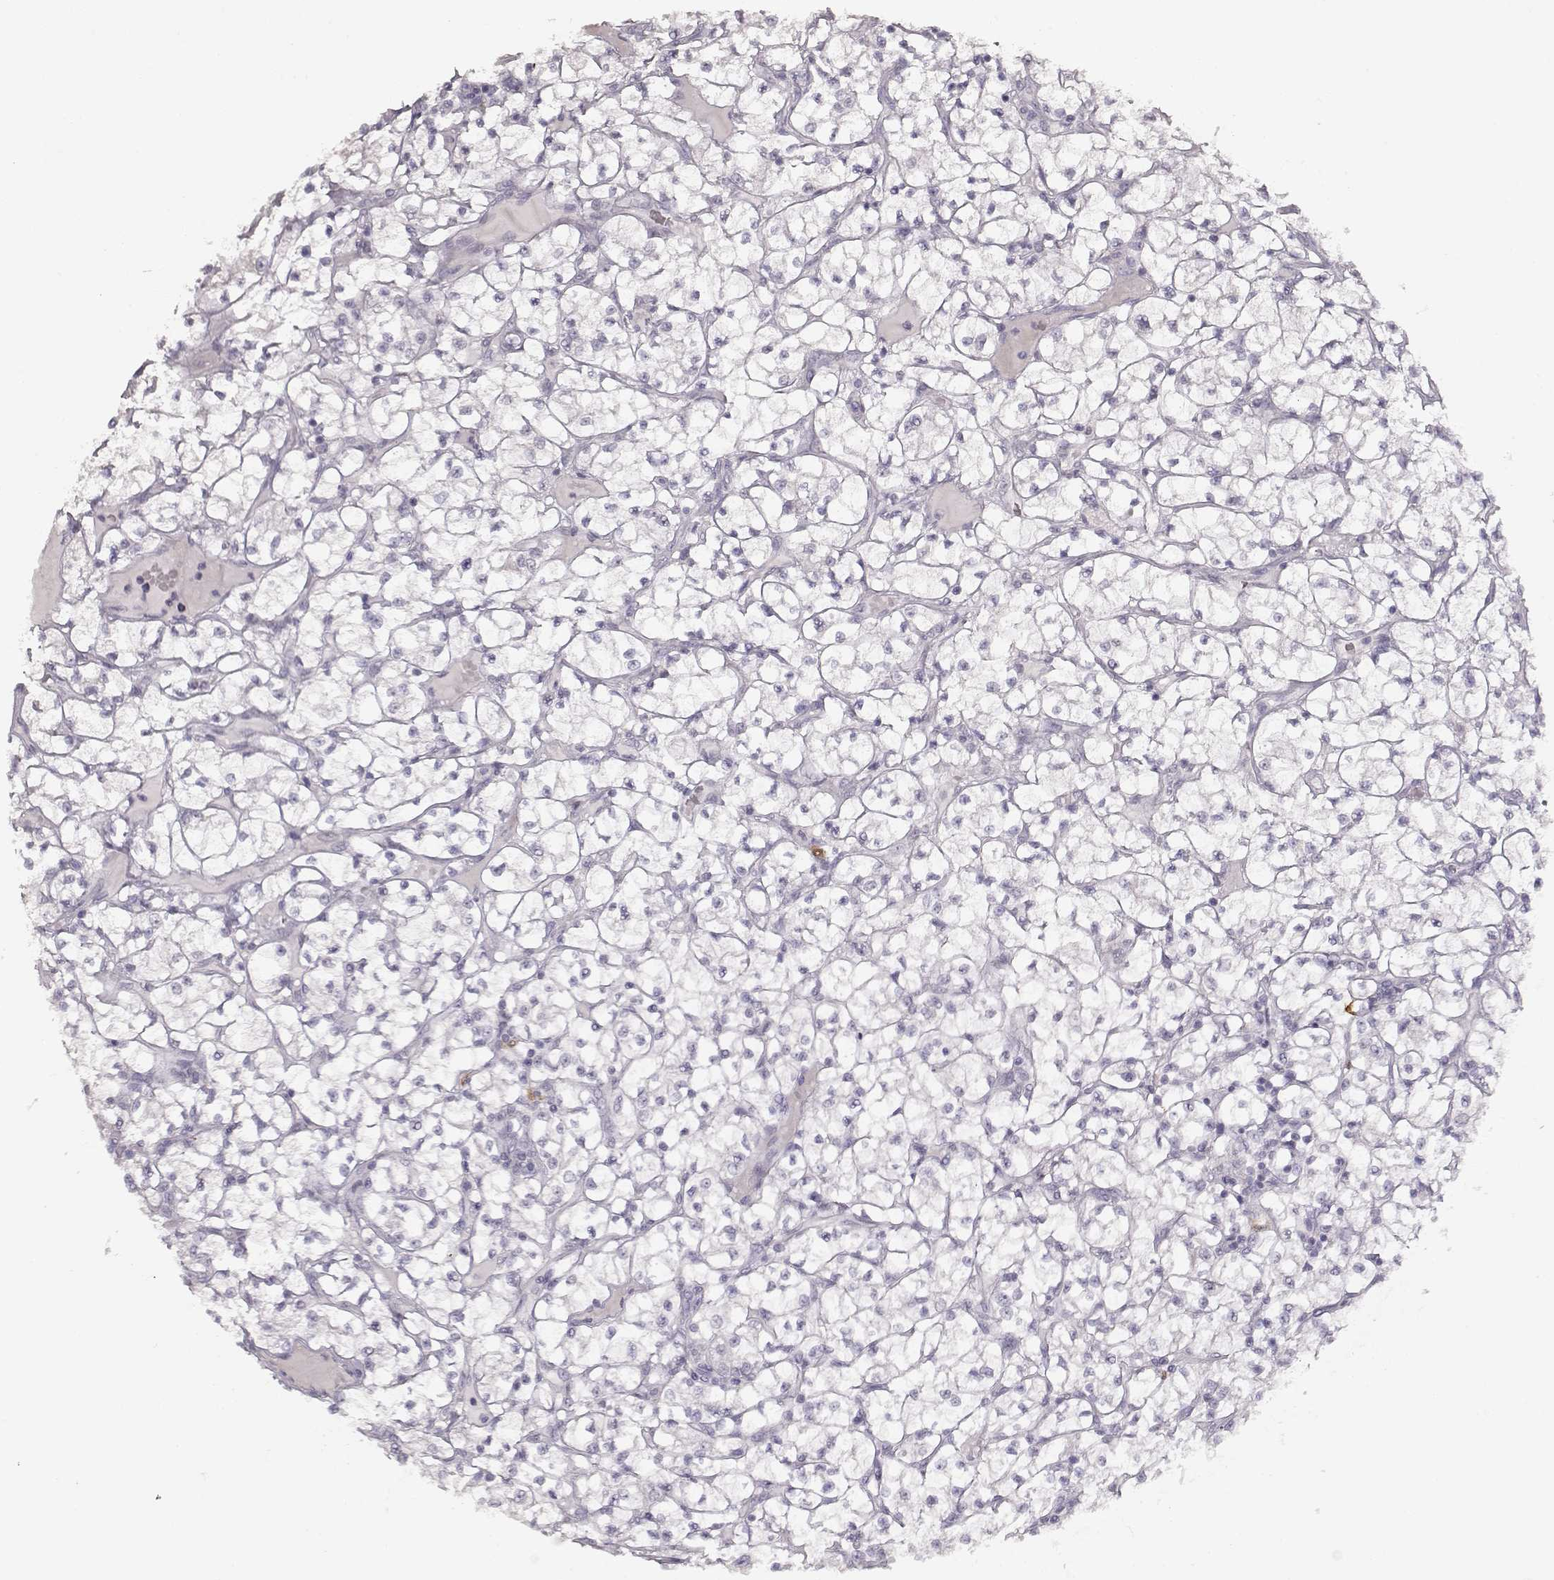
{"staining": {"intensity": "negative", "quantity": "none", "location": "none"}, "tissue": "renal cancer", "cell_type": "Tumor cells", "image_type": "cancer", "snomed": [{"axis": "morphology", "description": "Adenocarcinoma, NOS"}, {"axis": "topography", "description": "Kidney"}], "caption": "Micrograph shows no significant protein staining in tumor cells of renal cancer.", "gene": "S100B", "patient": {"sex": "female", "age": 64}}